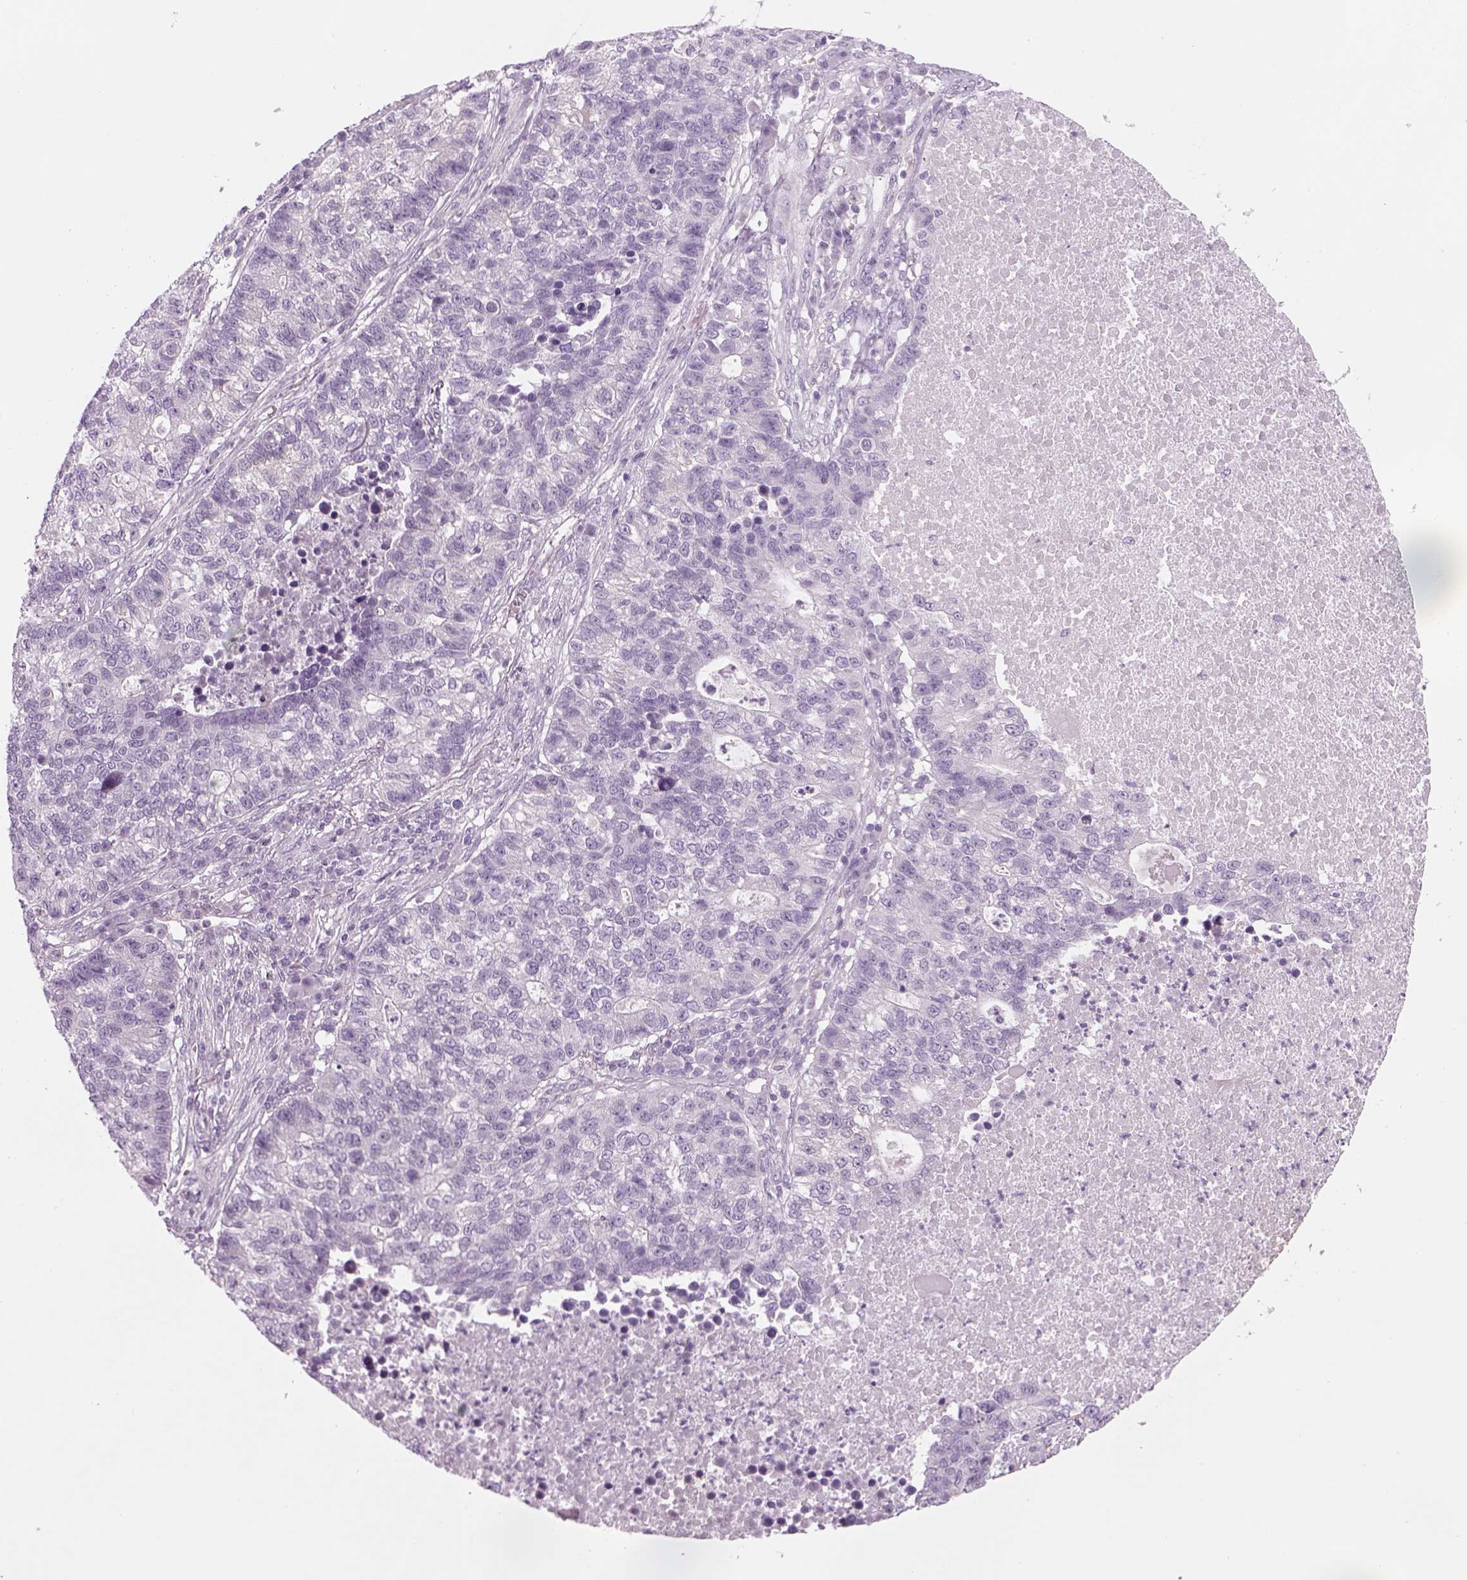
{"staining": {"intensity": "negative", "quantity": "none", "location": "none"}, "tissue": "lung cancer", "cell_type": "Tumor cells", "image_type": "cancer", "snomed": [{"axis": "morphology", "description": "Adenocarcinoma, NOS"}, {"axis": "topography", "description": "Lung"}], "caption": "An immunohistochemistry histopathology image of adenocarcinoma (lung) is shown. There is no staining in tumor cells of adenocarcinoma (lung).", "gene": "KCNMB4", "patient": {"sex": "male", "age": 57}}